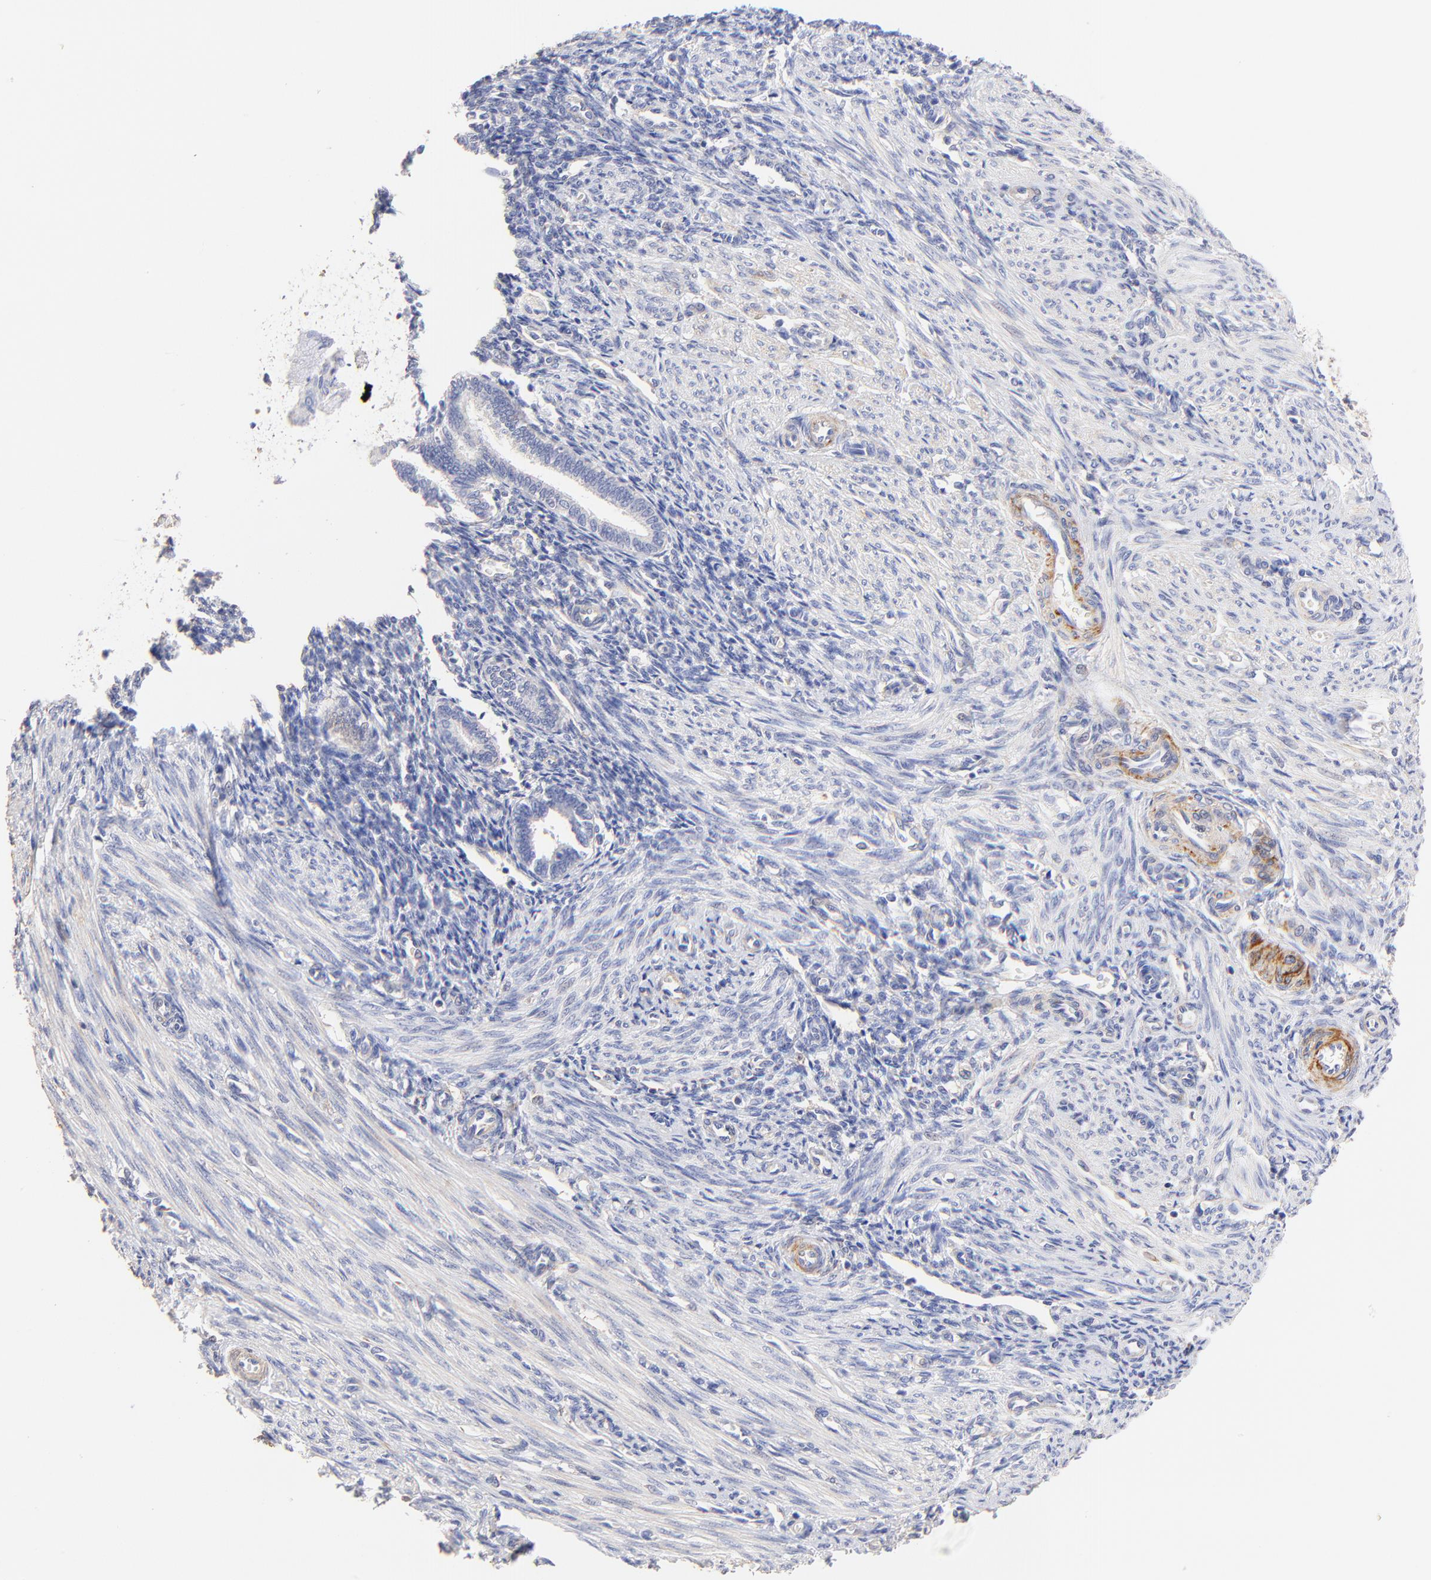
{"staining": {"intensity": "weak", "quantity": ">75%", "location": "cytoplasmic/membranous"}, "tissue": "endometrium", "cell_type": "Cells in endometrial stroma", "image_type": "normal", "snomed": [{"axis": "morphology", "description": "Normal tissue, NOS"}, {"axis": "topography", "description": "Endometrium"}], "caption": "An image of endometrium stained for a protein demonstrates weak cytoplasmic/membranous brown staining in cells in endometrial stroma.", "gene": "ACTRT1", "patient": {"sex": "female", "age": 27}}